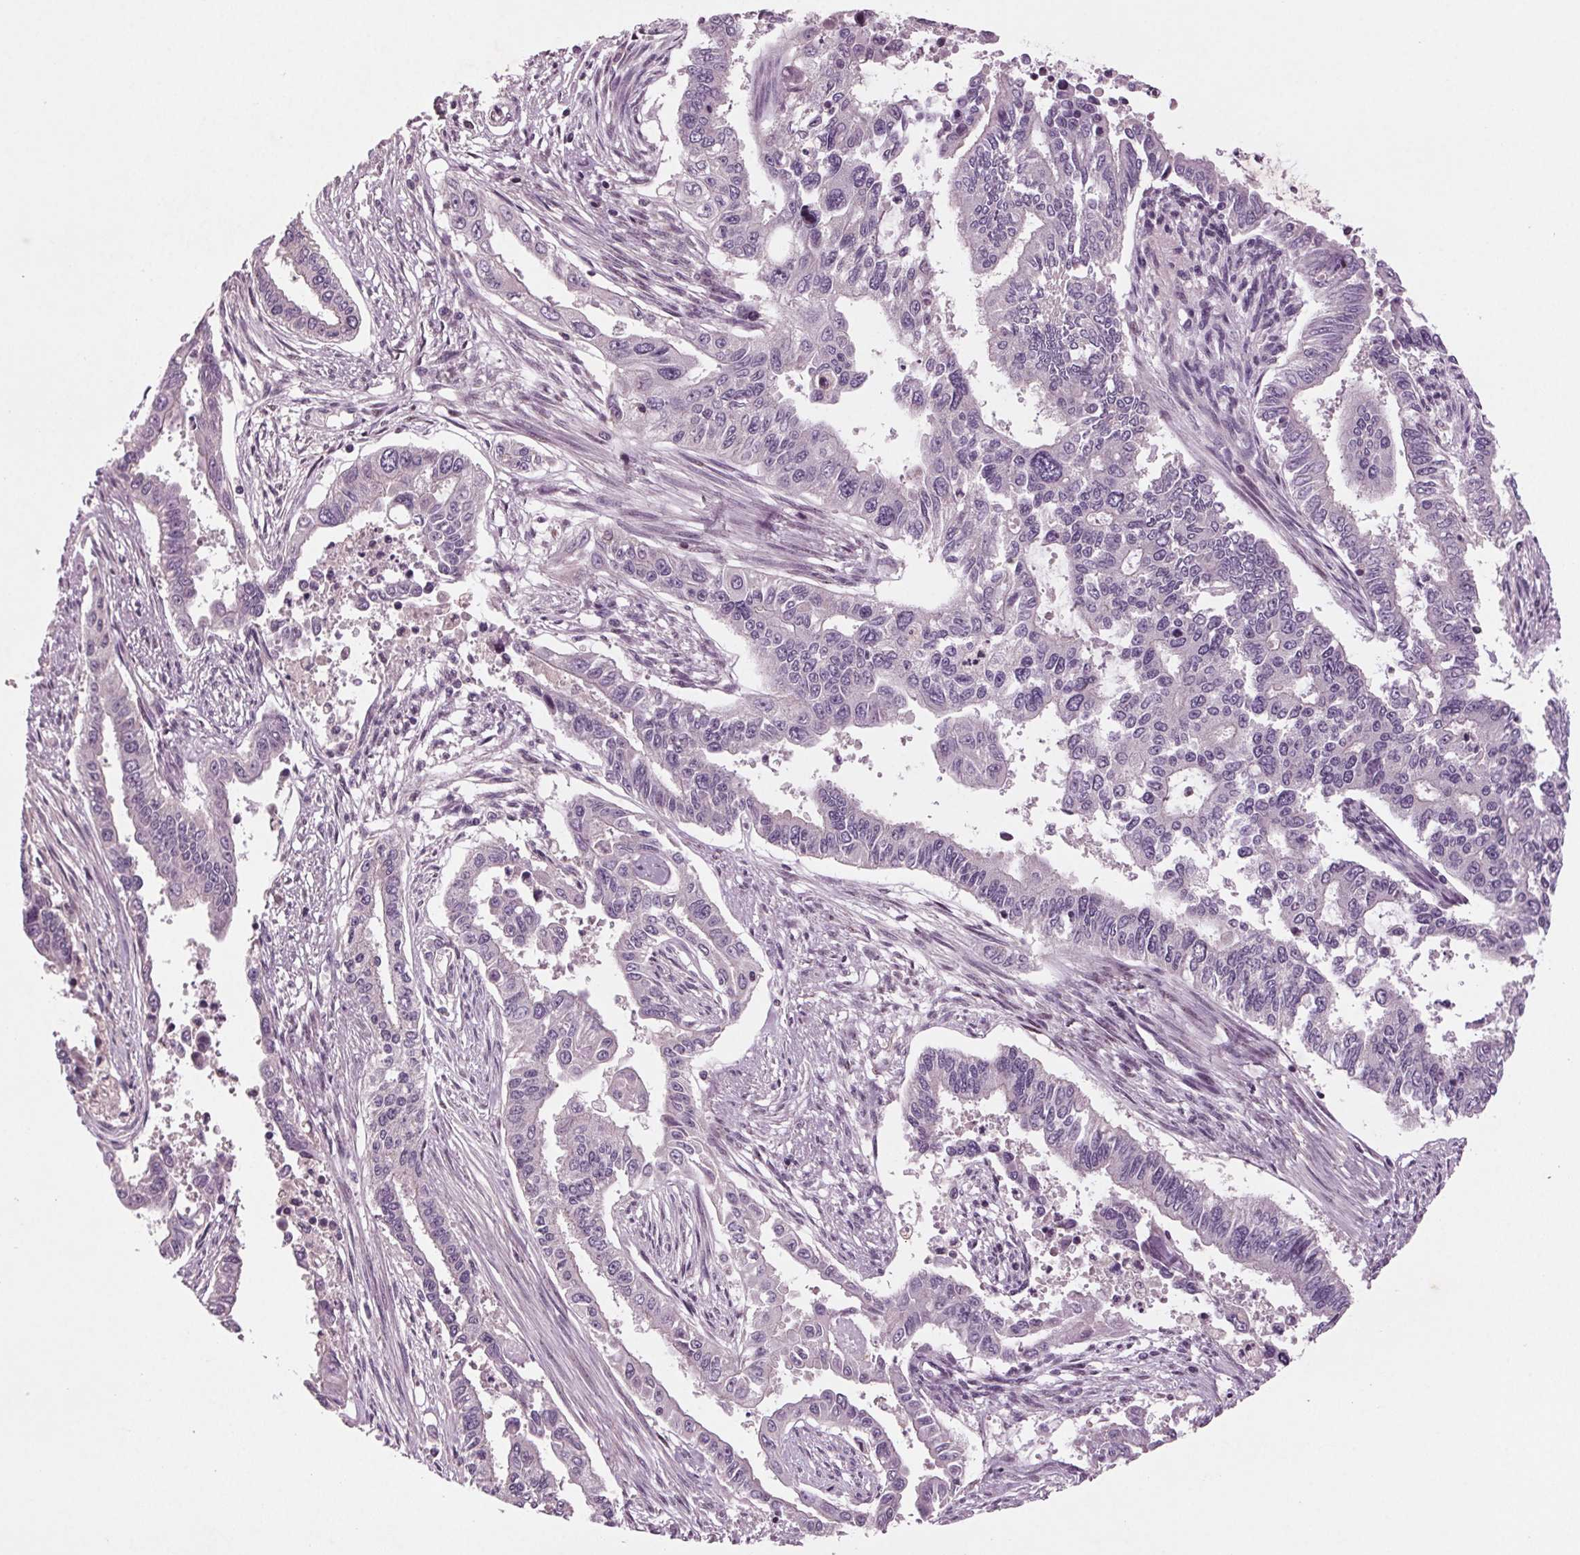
{"staining": {"intensity": "negative", "quantity": "none", "location": "none"}, "tissue": "endometrial cancer", "cell_type": "Tumor cells", "image_type": "cancer", "snomed": [{"axis": "morphology", "description": "Adenocarcinoma, NOS"}, {"axis": "topography", "description": "Uterus"}], "caption": "Immunohistochemical staining of human endometrial cancer (adenocarcinoma) displays no significant staining in tumor cells.", "gene": "BHLHE22", "patient": {"sex": "female", "age": 59}}